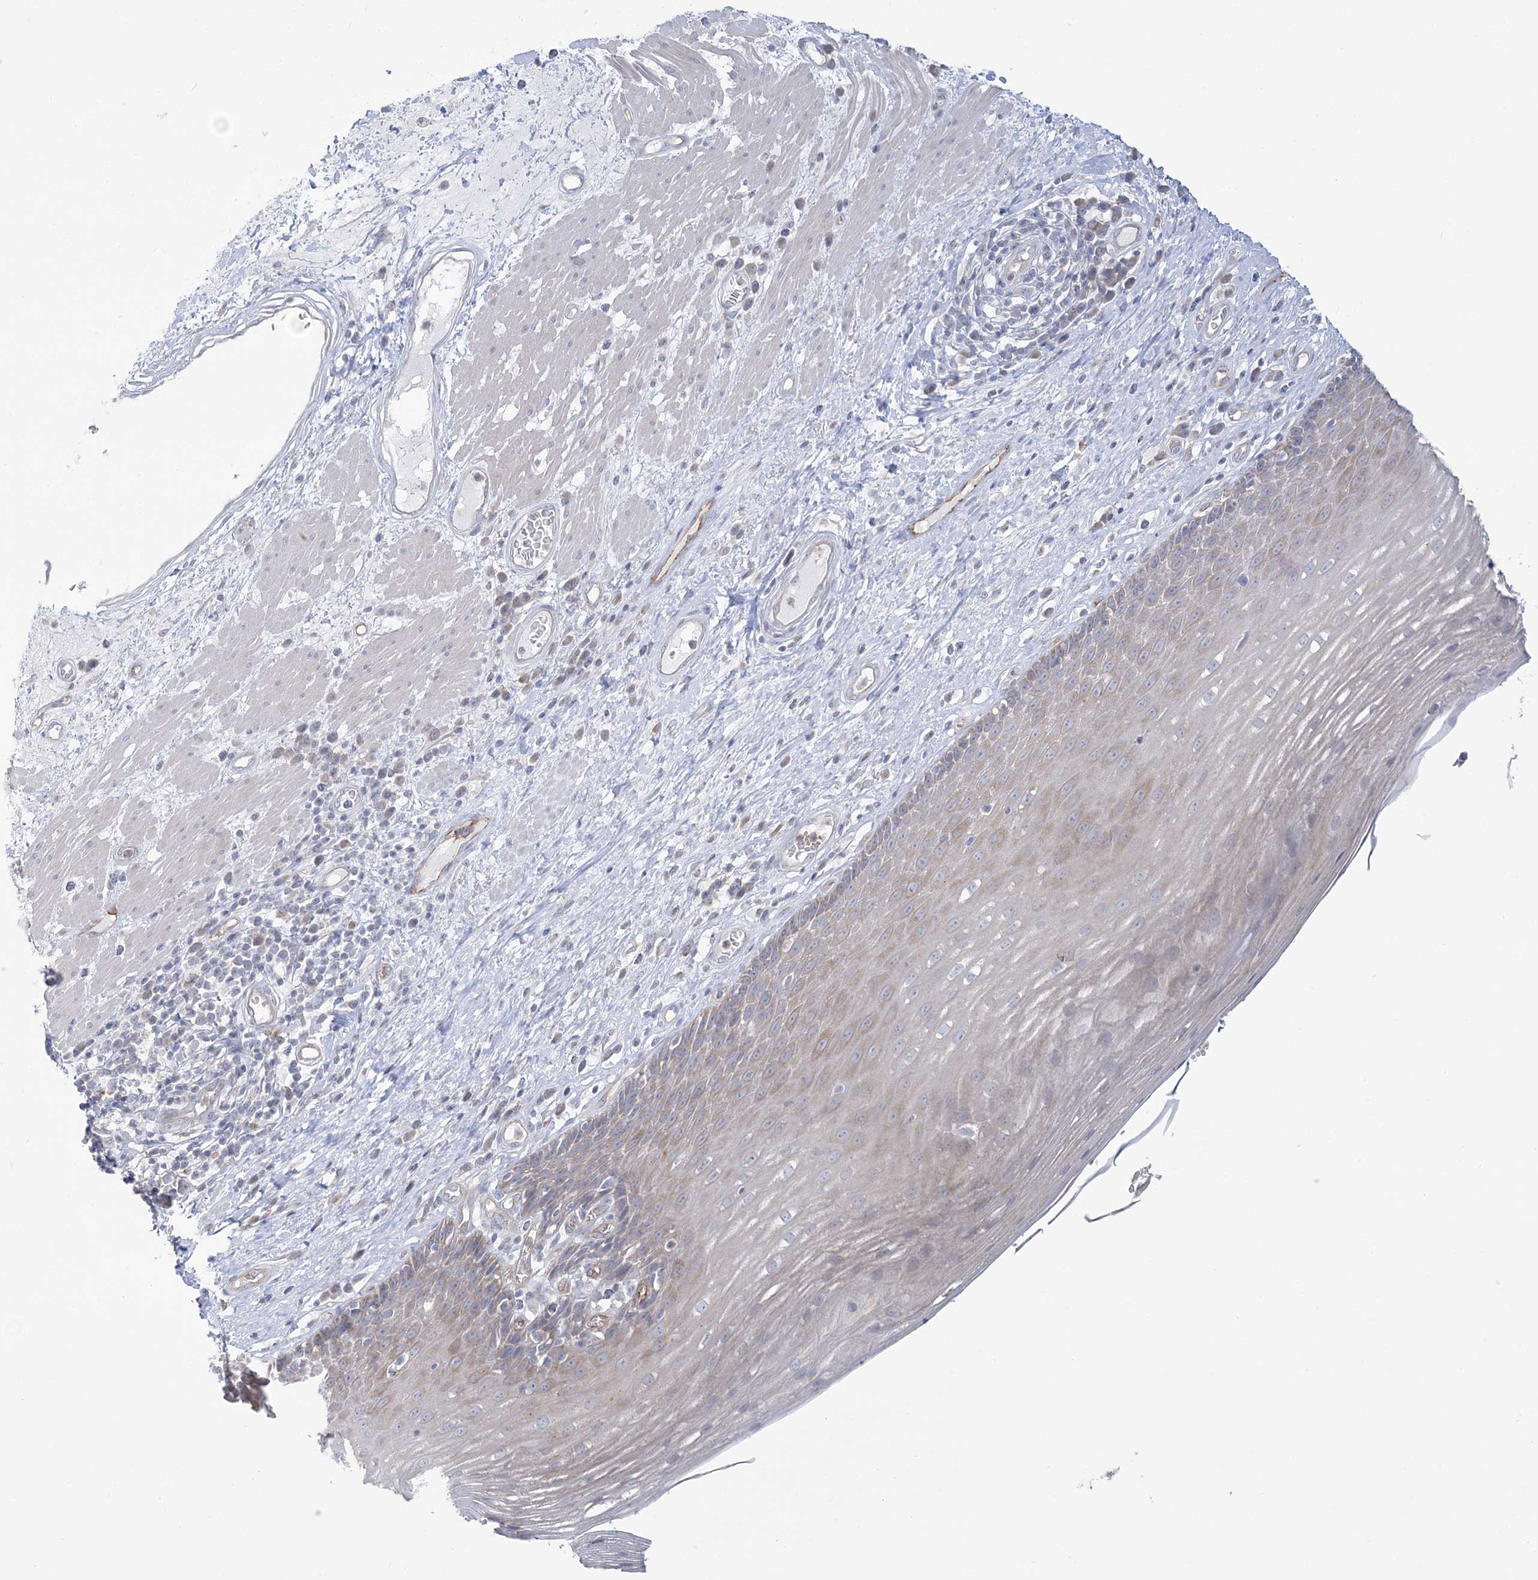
{"staining": {"intensity": "weak", "quantity": "25%-75%", "location": "cytoplasmic/membranous"}, "tissue": "esophagus", "cell_type": "Squamous epithelial cells", "image_type": "normal", "snomed": [{"axis": "morphology", "description": "Normal tissue, NOS"}, {"axis": "topography", "description": "Esophagus"}], "caption": "About 25%-75% of squamous epithelial cells in benign esophagus display weak cytoplasmic/membranous protein expression as visualized by brown immunohistochemical staining.", "gene": "FARSB", "patient": {"sex": "male", "age": 62}}